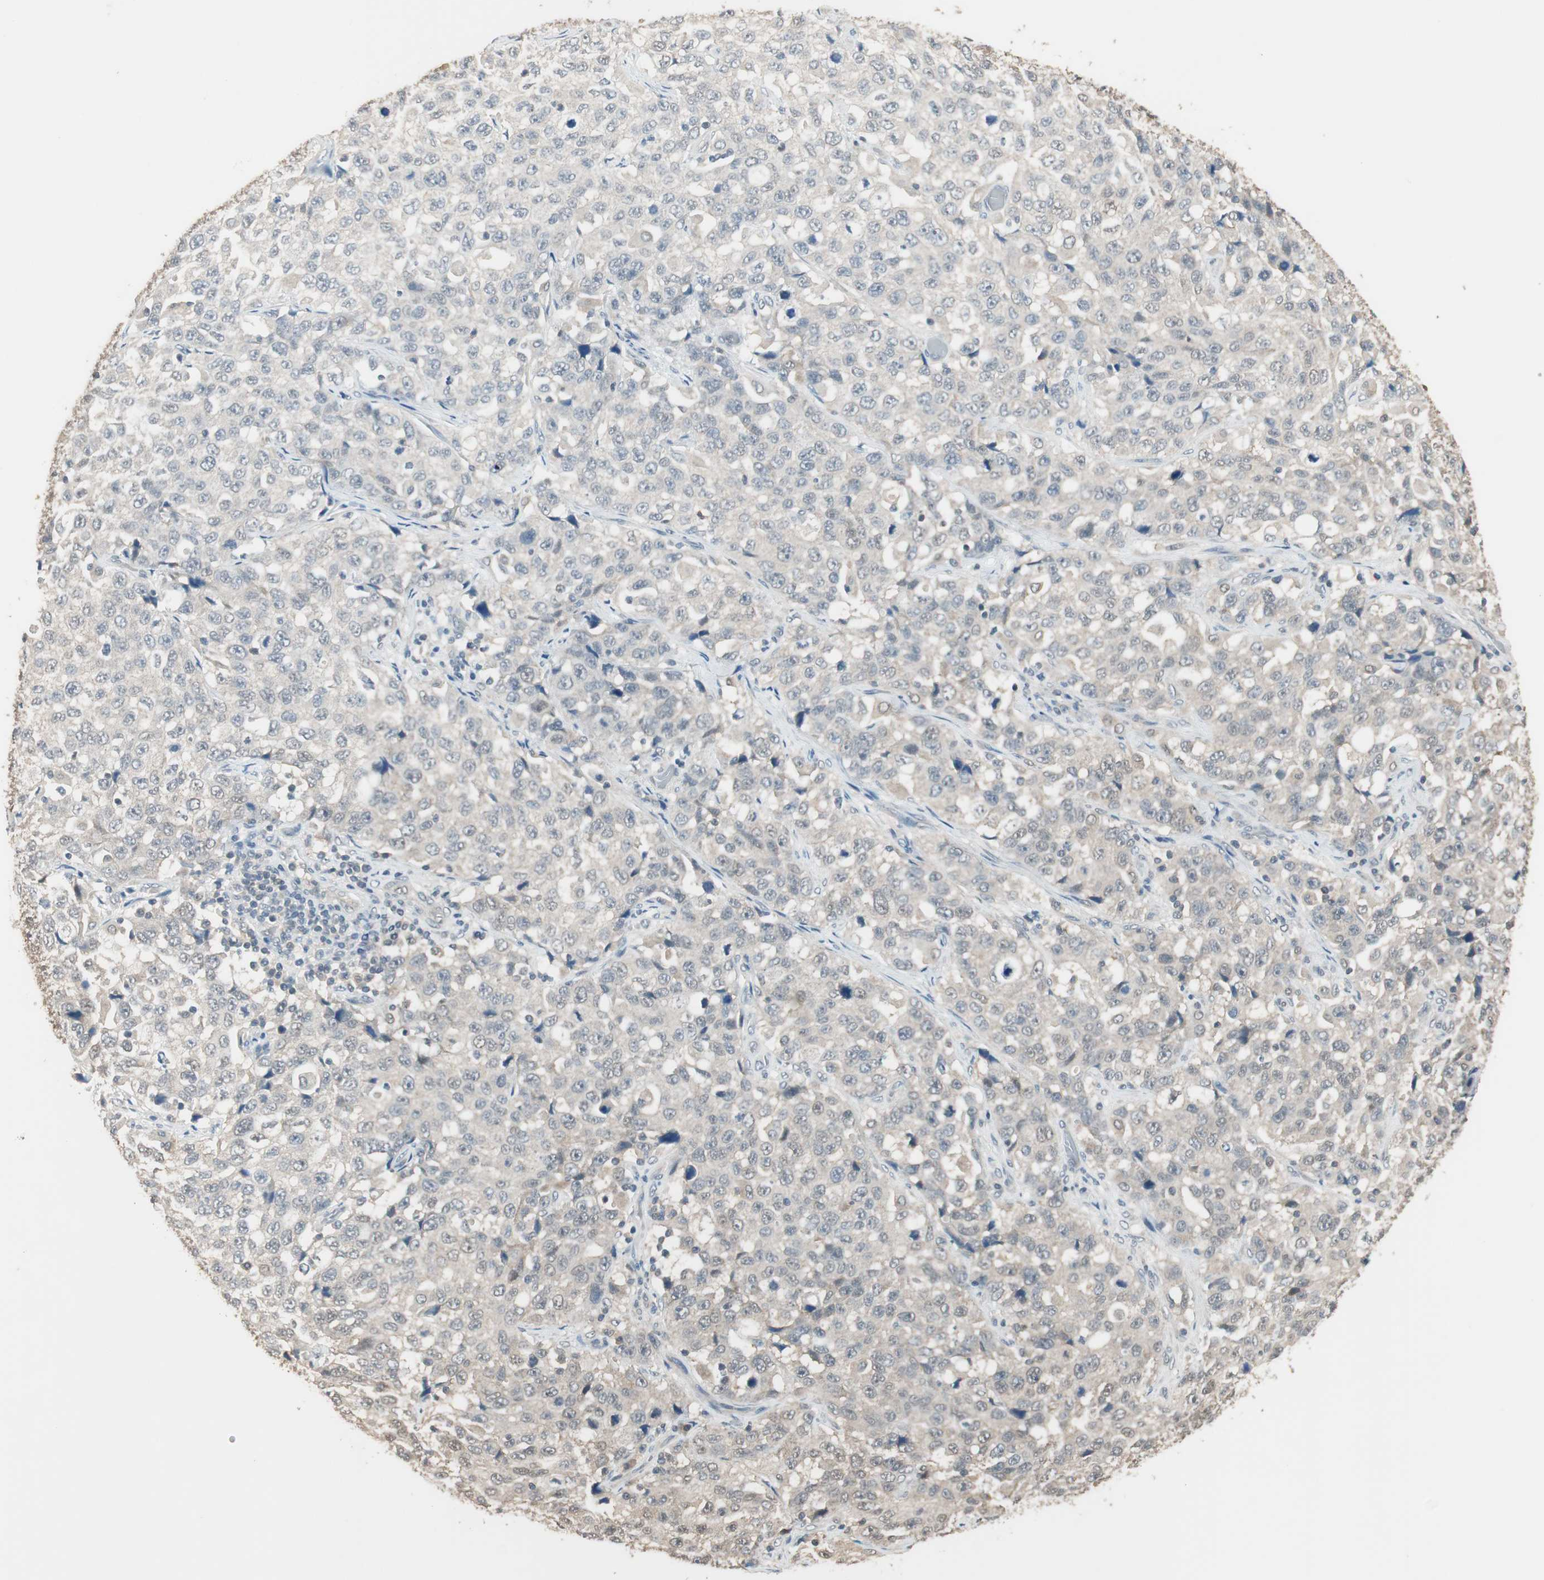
{"staining": {"intensity": "weak", "quantity": "25%-75%", "location": "cytoplasmic/membranous"}, "tissue": "stomach cancer", "cell_type": "Tumor cells", "image_type": "cancer", "snomed": [{"axis": "morphology", "description": "Normal tissue, NOS"}, {"axis": "morphology", "description": "Adenocarcinoma, NOS"}, {"axis": "topography", "description": "Stomach"}], "caption": "Adenocarcinoma (stomach) stained with a brown dye displays weak cytoplasmic/membranous positive positivity in approximately 25%-75% of tumor cells.", "gene": "USP5", "patient": {"sex": "male", "age": 48}}